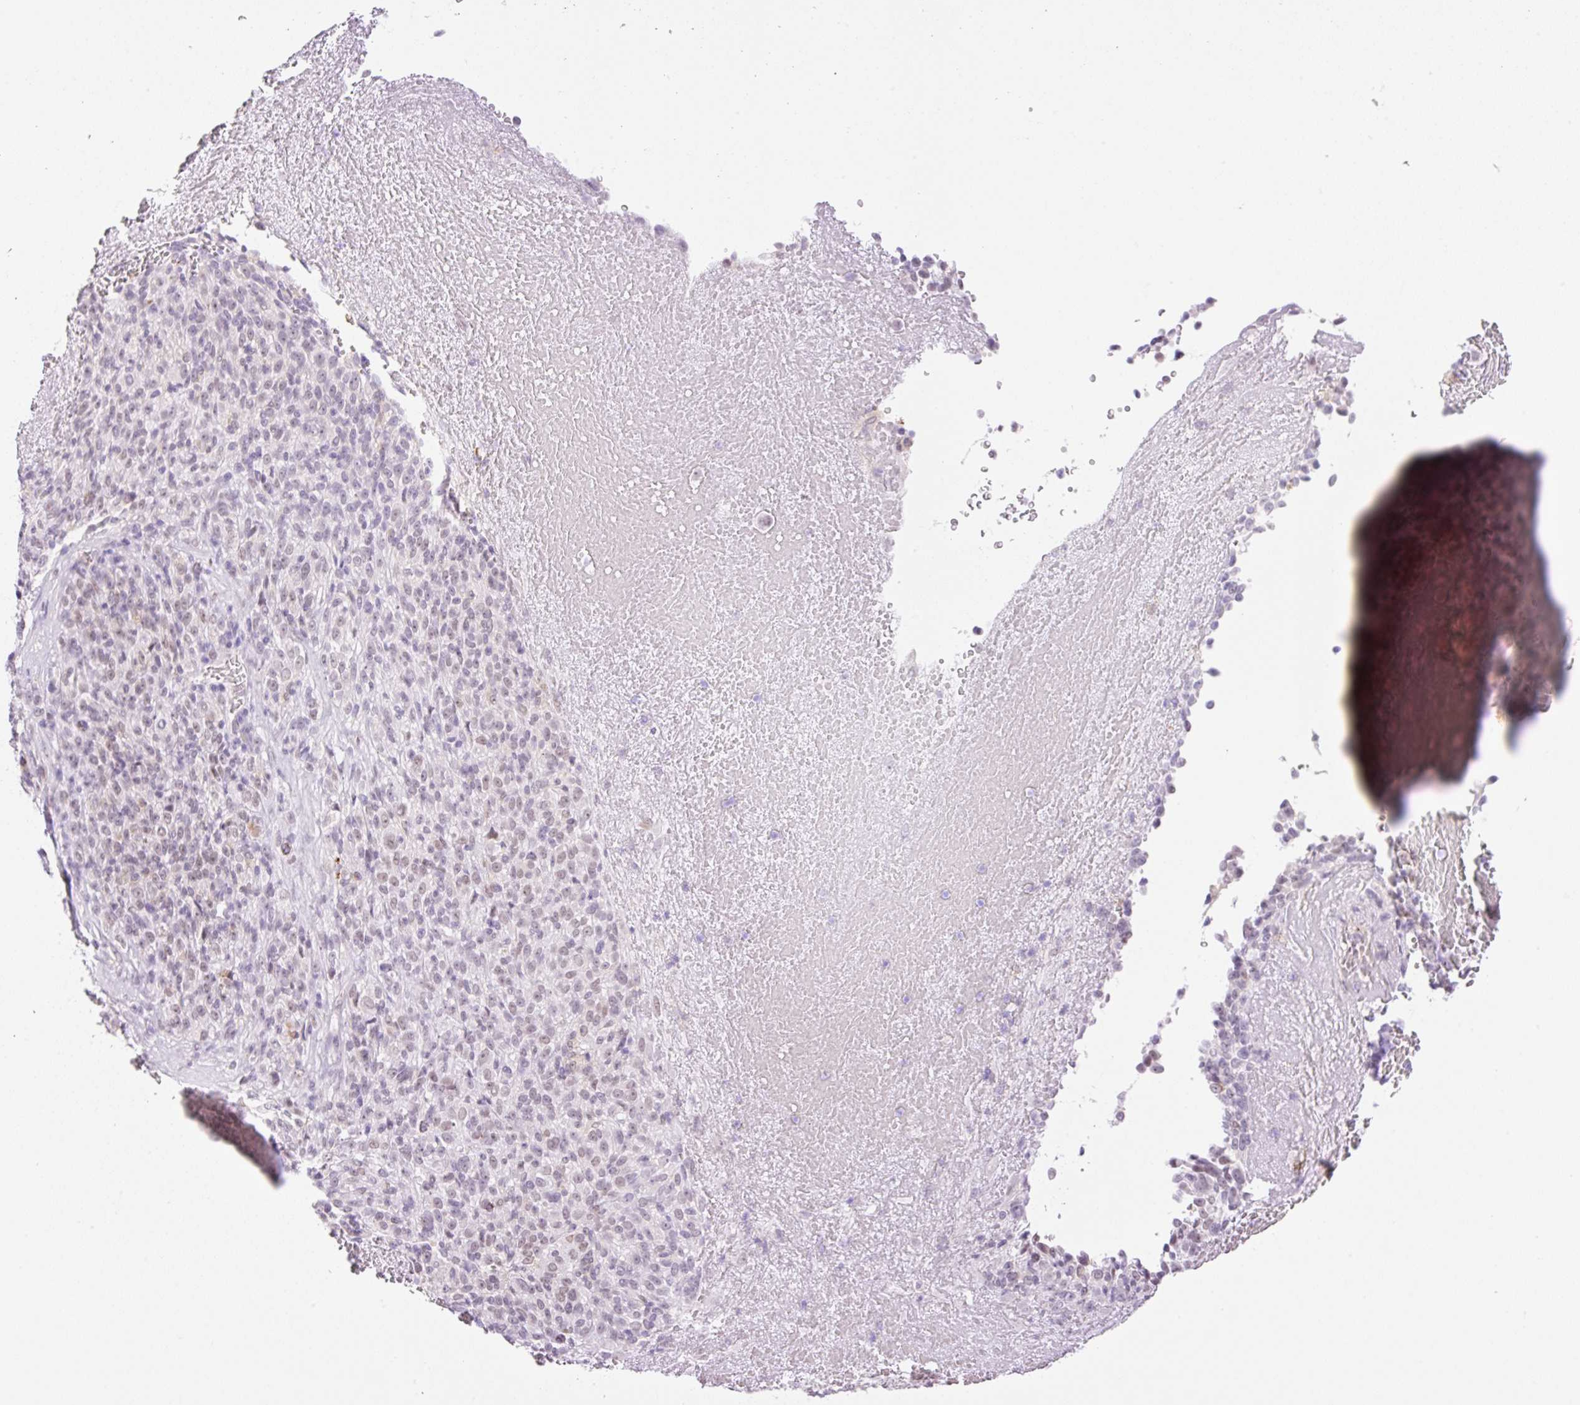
{"staining": {"intensity": "weak", "quantity": "25%-75%", "location": "nuclear"}, "tissue": "melanoma", "cell_type": "Tumor cells", "image_type": "cancer", "snomed": [{"axis": "morphology", "description": "Malignant melanoma, Metastatic site"}, {"axis": "topography", "description": "Brain"}], "caption": "A brown stain highlights weak nuclear expression of a protein in malignant melanoma (metastatic site) tumor cells. Using DAB (brown) and hematoxylin (blue) stains, captured at high magnification using brightfield microscopy.", "gene": "PALM3", "patient": {"sex": "female", "age": 56}}